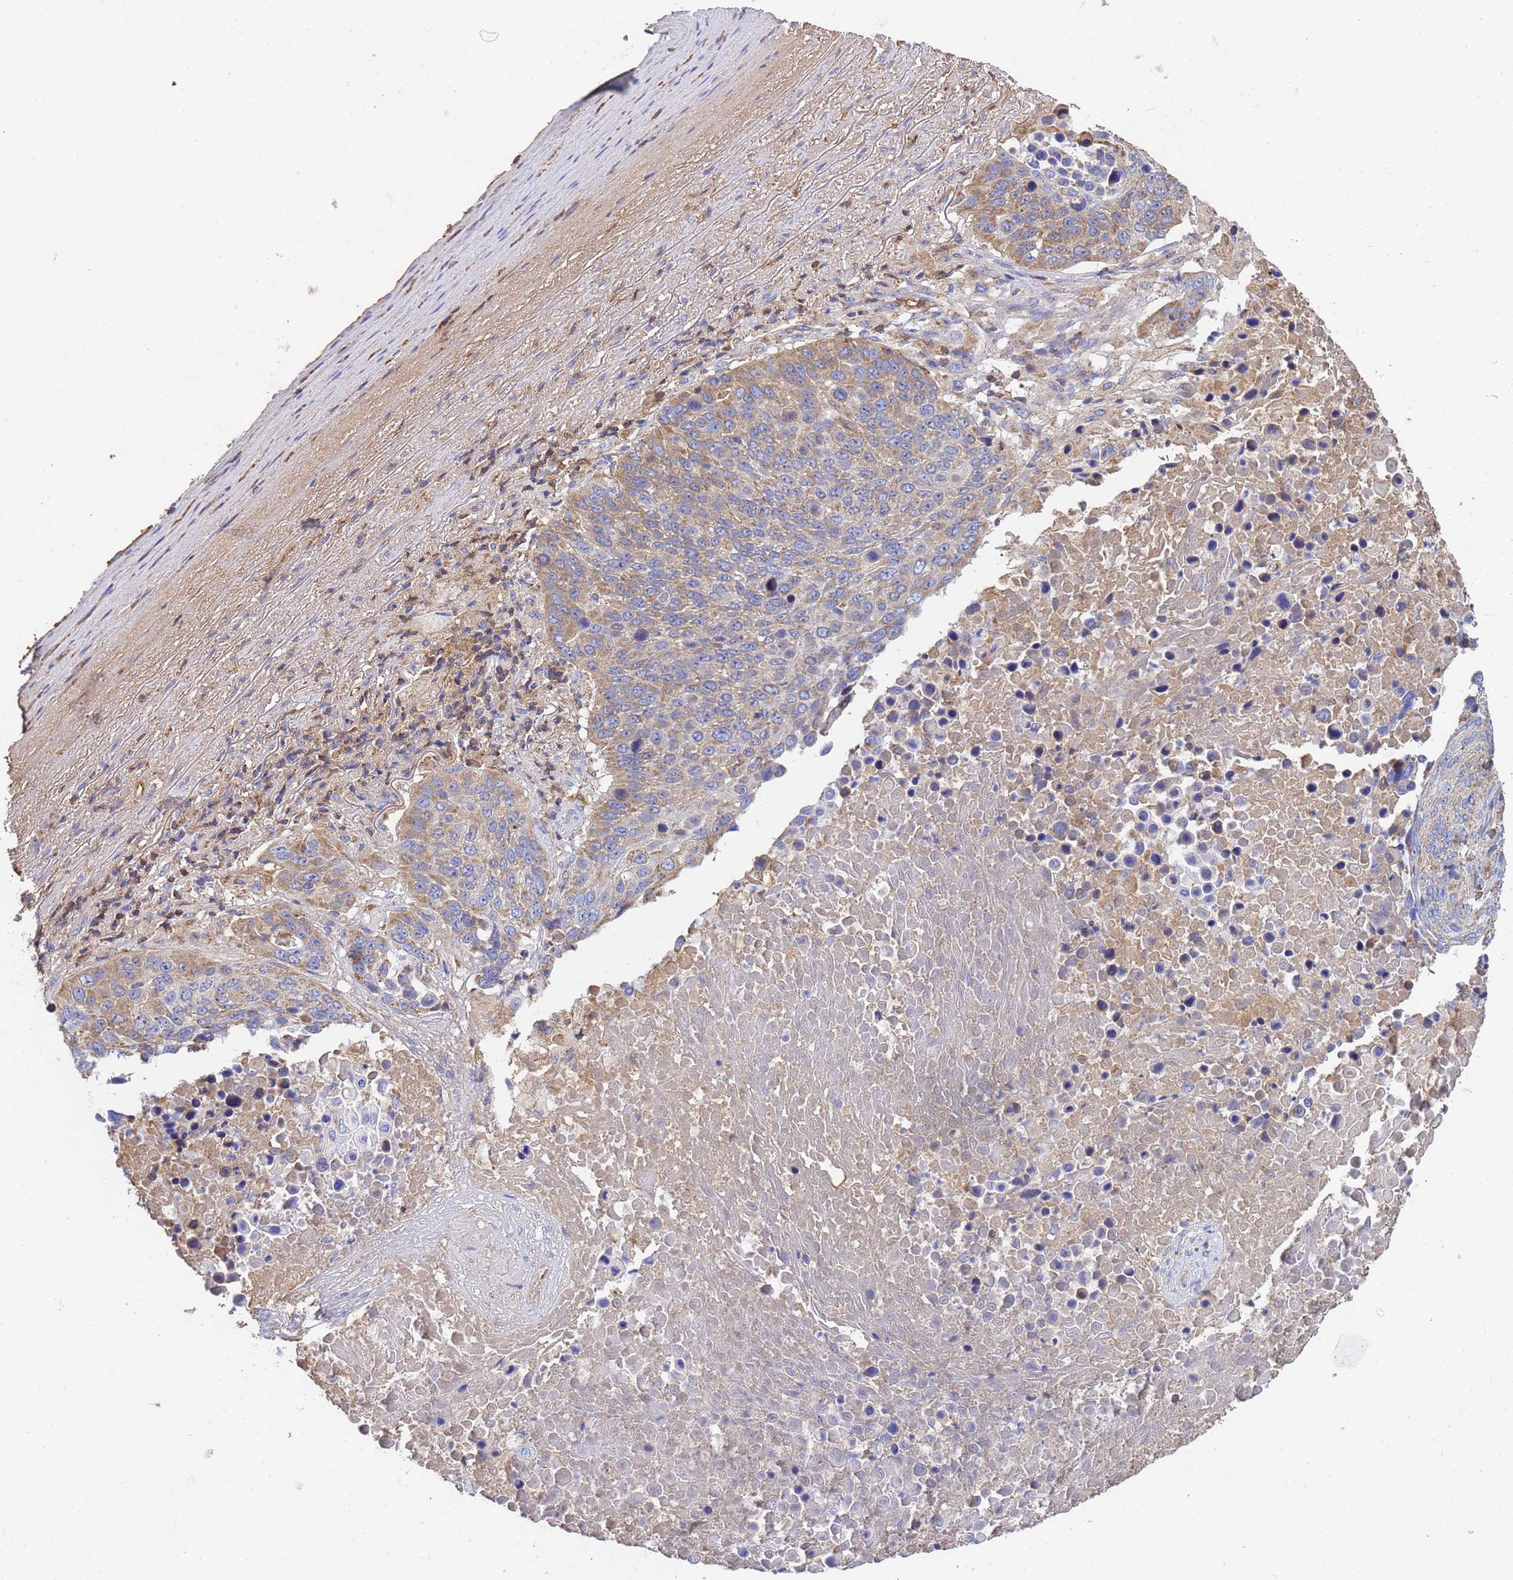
{"staining": {"intensity": "weak", "quantity": "25%-75%", "location": "cytoplasmic/membranous"}, "tissue": "lung cancer", "cell_type": "Tumor cells", "image_type": "cancer", "snomed": [{"axis": "morphology", "description": "Normal tissue, NOS"}, {"axis": "morphology", "description": "Squamous cell carcinoma, NOS"}, {"axis": "topography", "description": "Lymph node"}, {"axis": "topography", "description": "Lung"}], "caption": "Immunohistochemical staining of human lung squamous cell carcinoma displays low levels of weak cytoplasmic/membranous protein expression in approximately 25%-75% of tumor cells.", "gene": "GLUD1", "patient": {"sex": "male", "age": 66}}